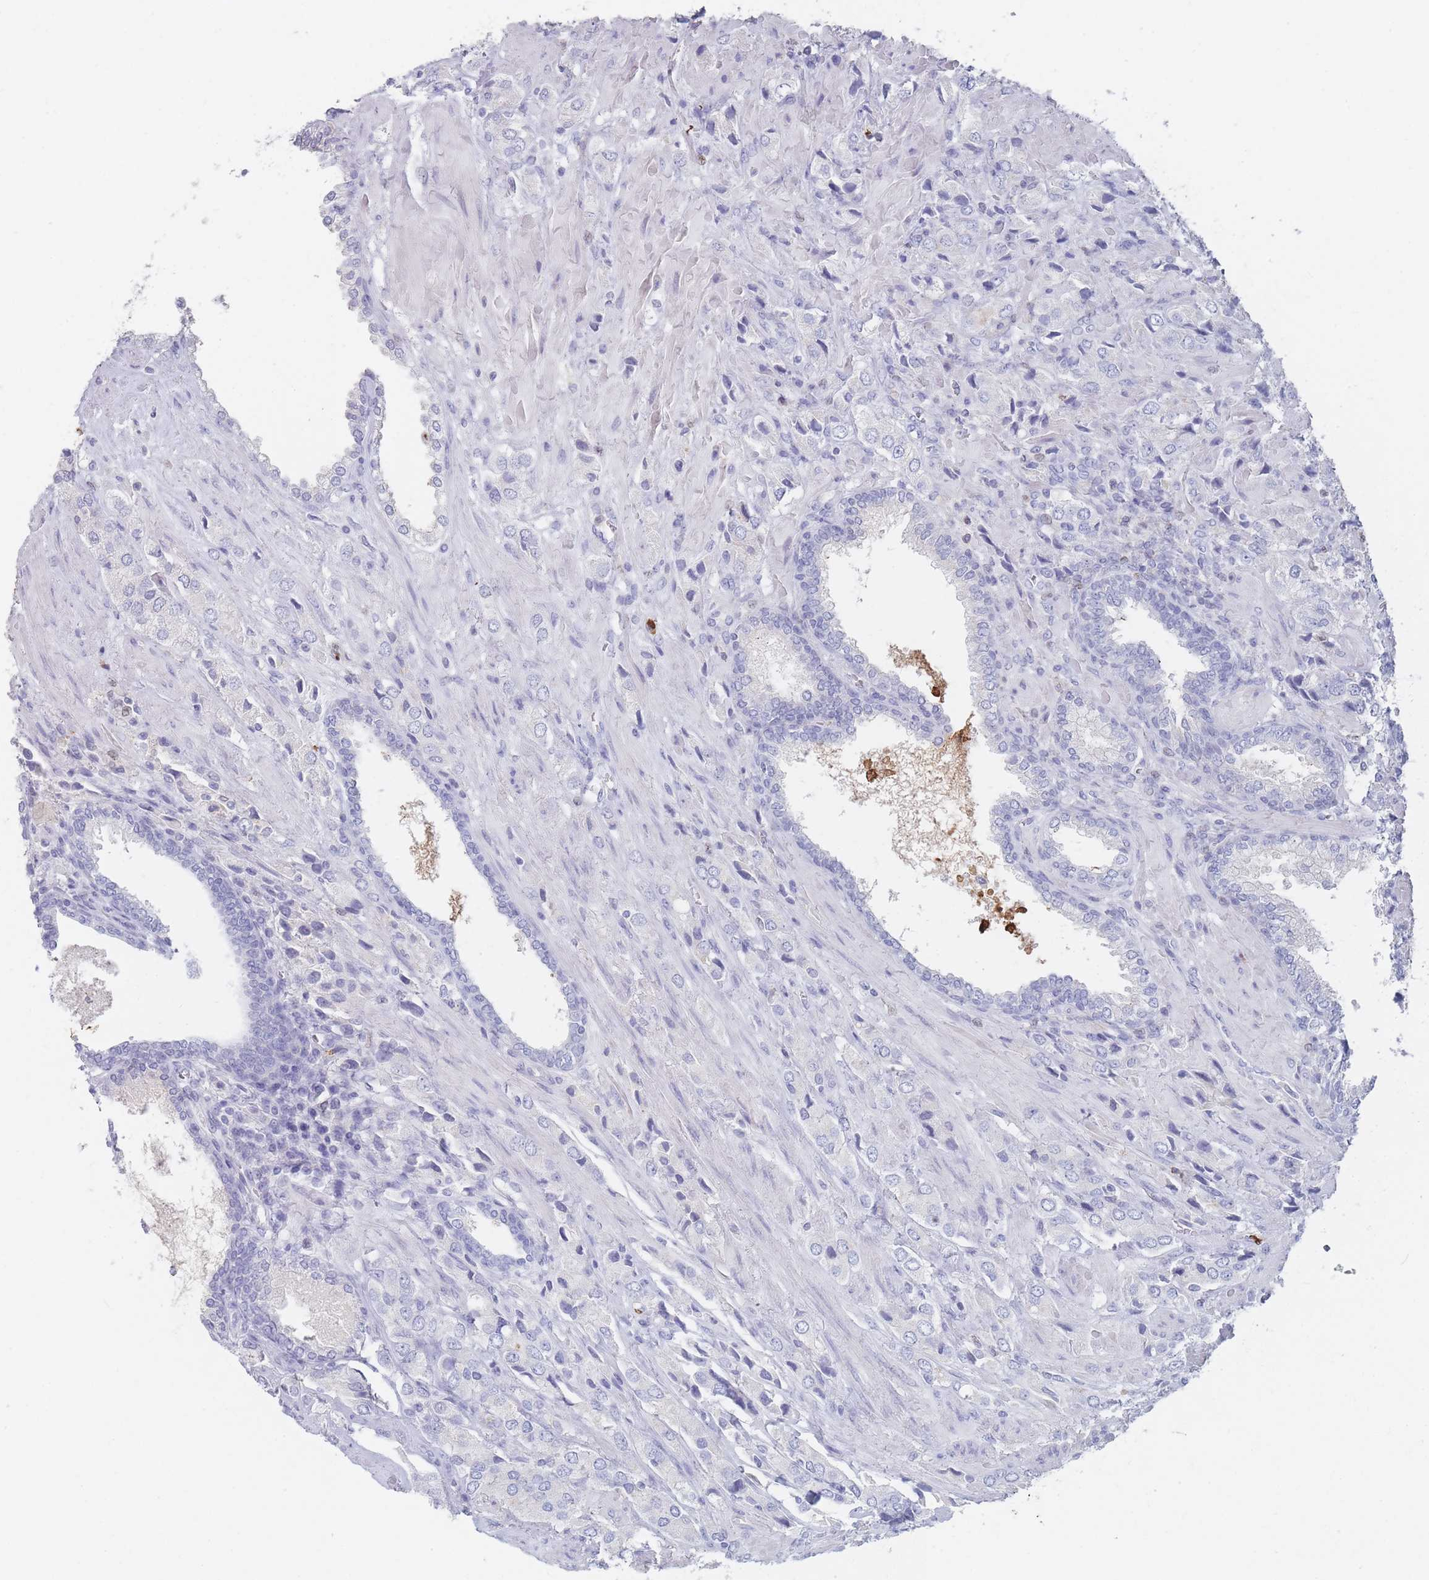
{"staining": {"intensity": "negative", "quantity": "none", "location": "none"}, "tissue": "prostate cancer", "cell_type": "Tumor cells", "image_type": "cancer", "snomed": [{"axis": "morphology", "description": "Adenocarcinoma, High grade"}, {"axis": "topography", "description": "Prostate and seminal vesicle, NOS"}], "caption": "This photomicrograph is of prostate high-grade adenocarcinoma stained with immunohistochemistry to label a protein in brown with the nuclei are counter-stained blue. There is no expression in tumor cells.", "gene": "ATP1A3", "patient": {"sex": "male", "age": 64}}